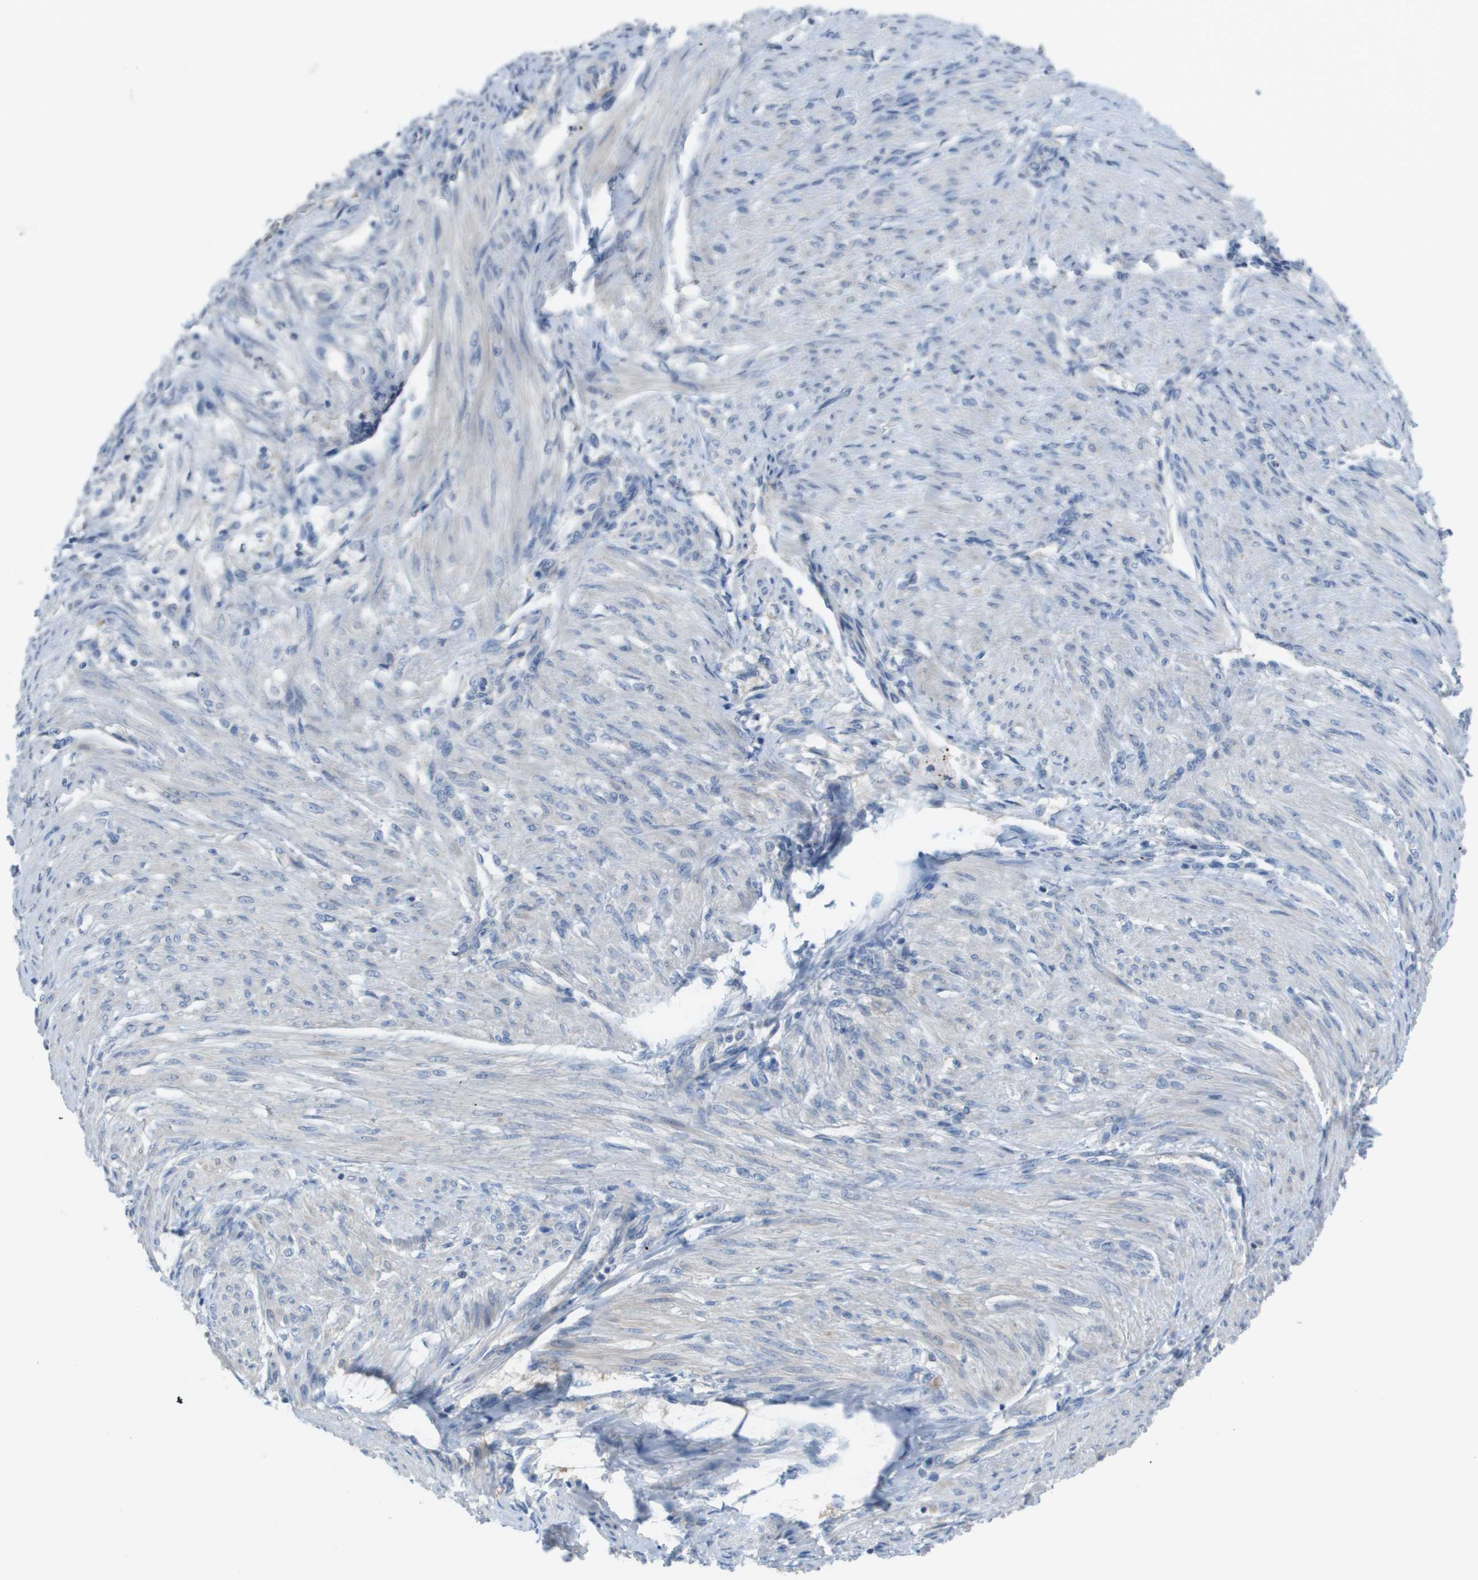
{"staining": {"intensity": "negative", "quantity": "none", "location": "none"}, "tissue": "endometrial cancer", "cell_type": "Tumor cells", "image_type": "cancer", "snomed": [{"axis": "morphology", "description": "Adenocarcinoma, NOS"}, {"axis": "topography", "description": "Endometrium"}], "caption": "Protein analysis of endometrial cancer exhibits no significant staining in tumor cells.", "gene": "UBA5", "patient": {"sex": "female", "age": 32}}